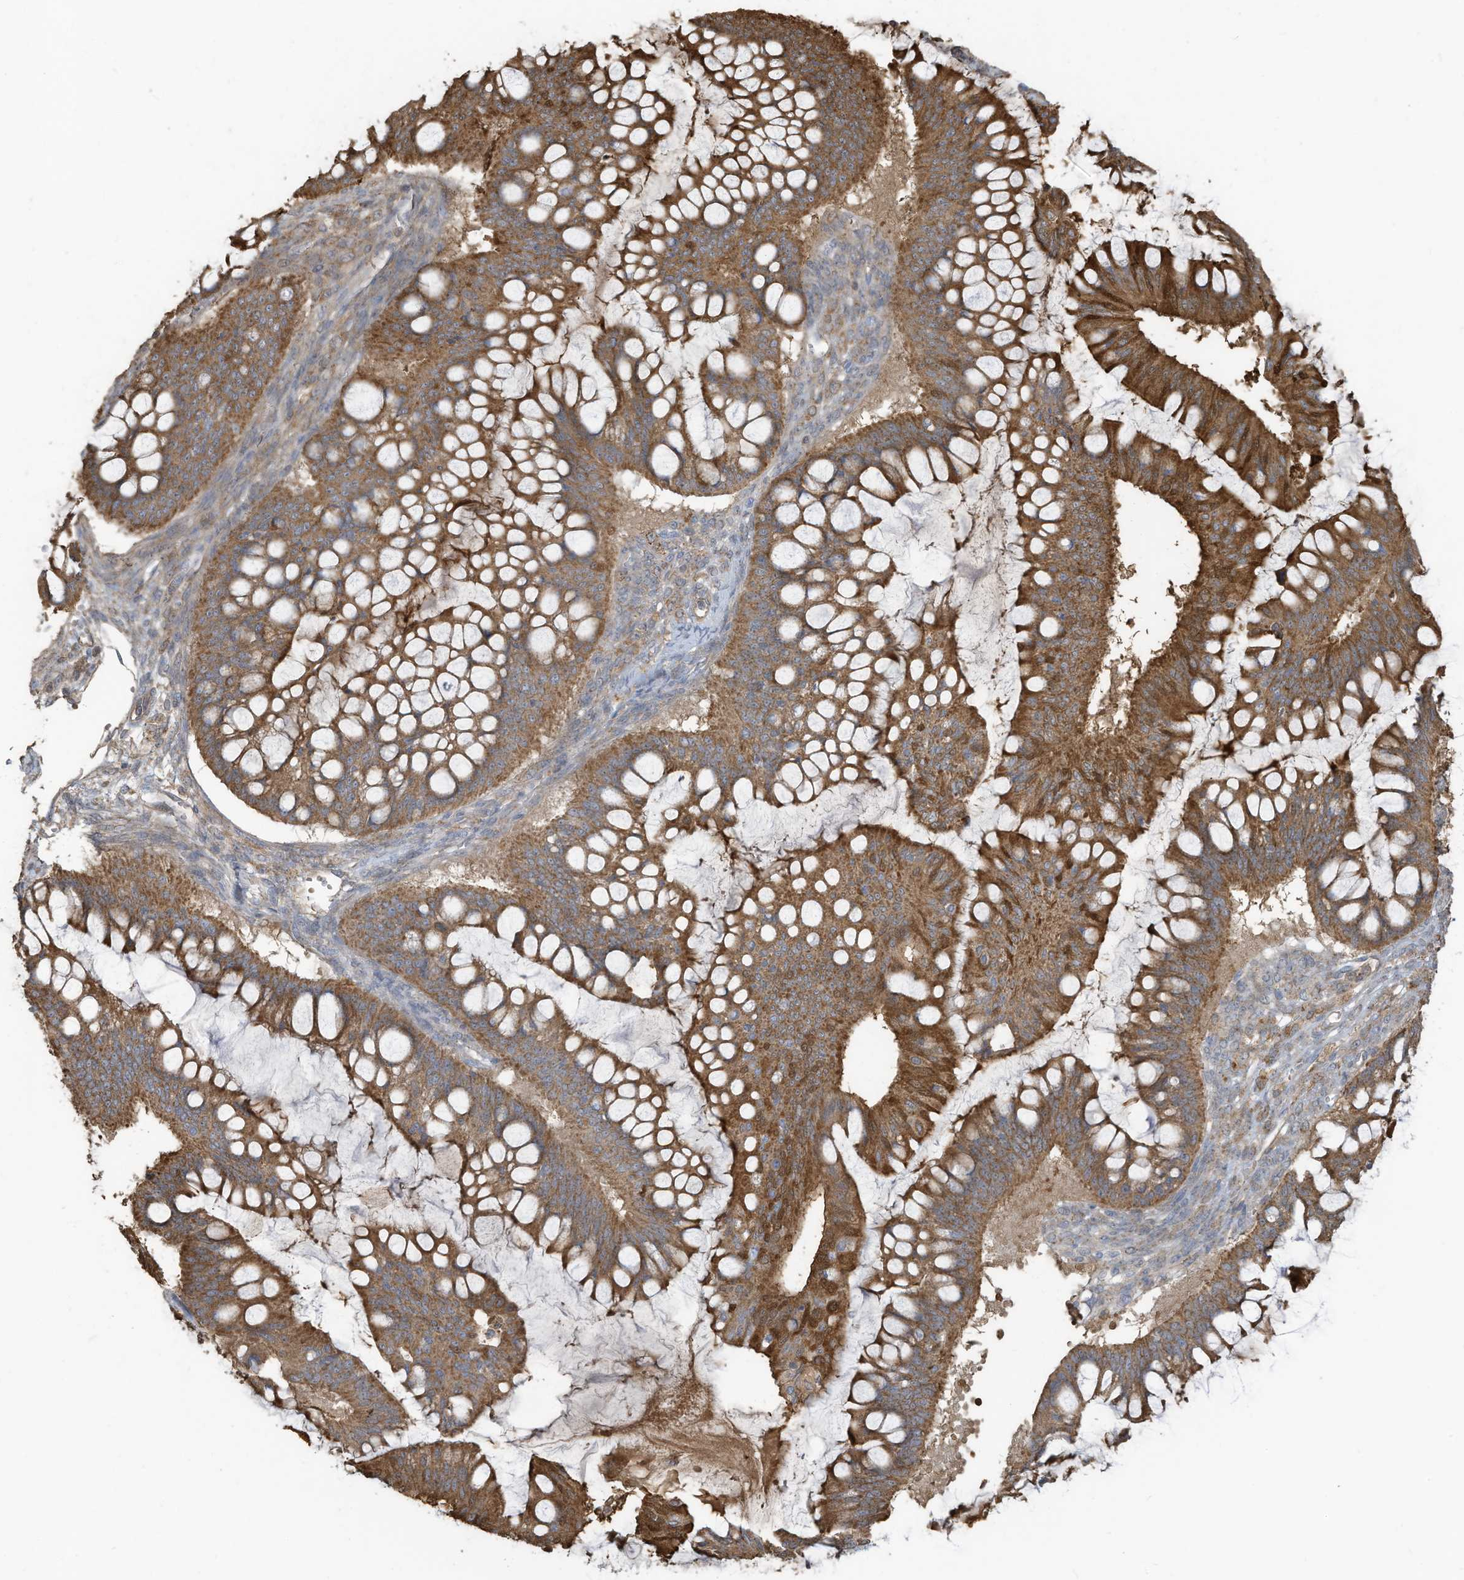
{"staining": {"intensity": "moderate", "quantity": ">75%", "location": "cytoplasmic/membranous"}, "tissue": "ovarian cancer", "cell_type": "Tumor cells", "image_type": "cancer", "snomed": [{"axis": "morphology", "description": "Cystadenocarcinoma, mucinous, NOS"}, {"axis": "topography", "description": "Ovary"}], "caption": "A brown stain labels moderate cytoplasmic/membranous staining of a protein in human mucinous cystadenocarcinoma (ovarian) tumor cells. The protein of interest is stained brown, and the nuclei are stained in blue (DAB (3,3'-diaminobenzidine) IHC with brightfield microscopy, high magnification).", "gene": "GTPBP2", "patient": {"sex": "female", "age": 73}}